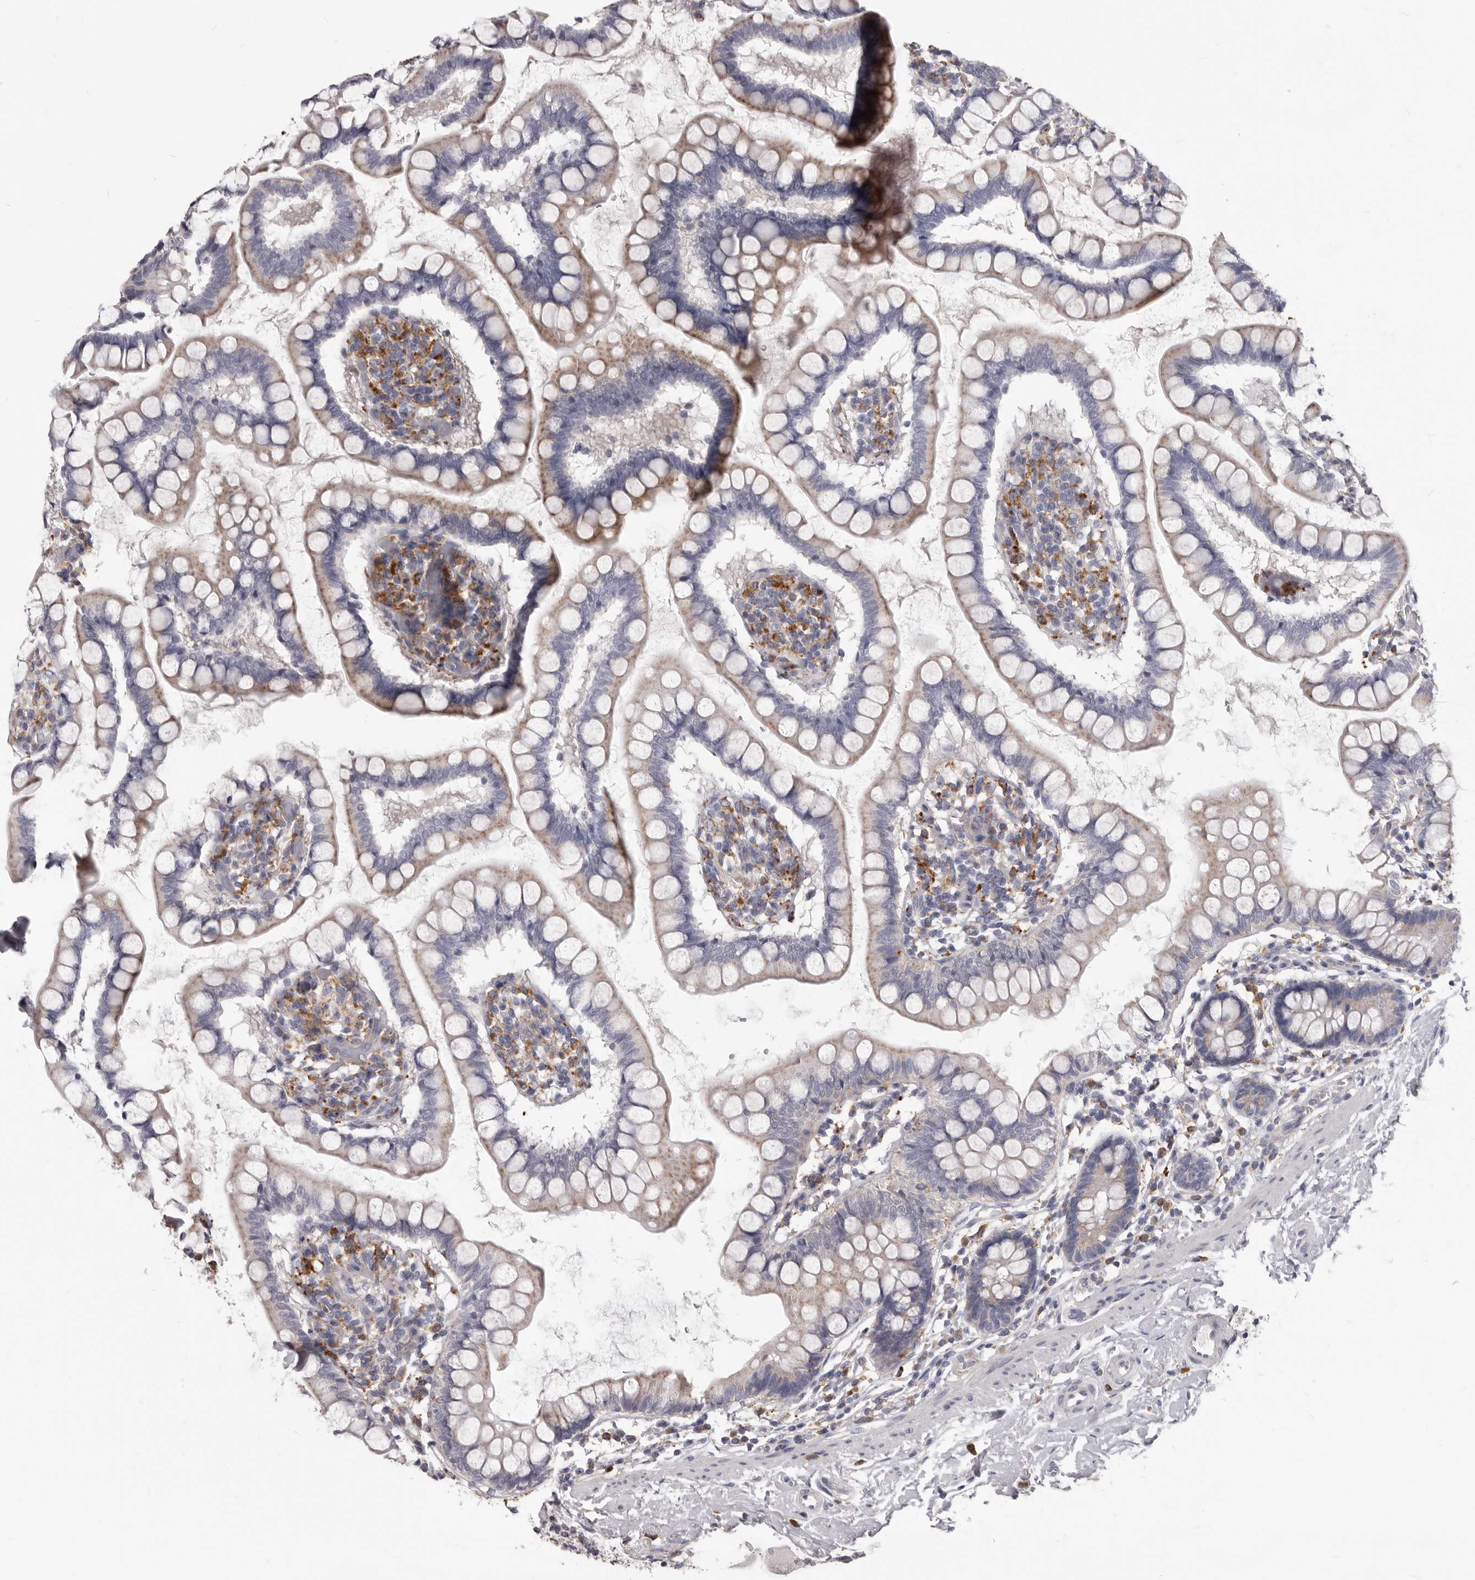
{"staining": {"intensity": "weak", "quantity": "<25%", "location": "cytoplasmic/membranous"}, "tissue": "small intestine", "cell_type": "Glandular cells", "image_type": "normal", "snomed": [{"axis": "morphology", "description": "Normal tissue, NOS"}, {"axis": "topography", "description": "Small intestine"}], "caption": "DAB immunohistochemical staining of unremarkable human small intestine shows no significant staining in glandular cells. (Brightfield microscopy of DAB (3,3'-diaminobenzidine) immunohistochemistry (IHC) at high magnification).", "gene": "PI4K2A", "patient": {"sex": "female", "age": 84}}